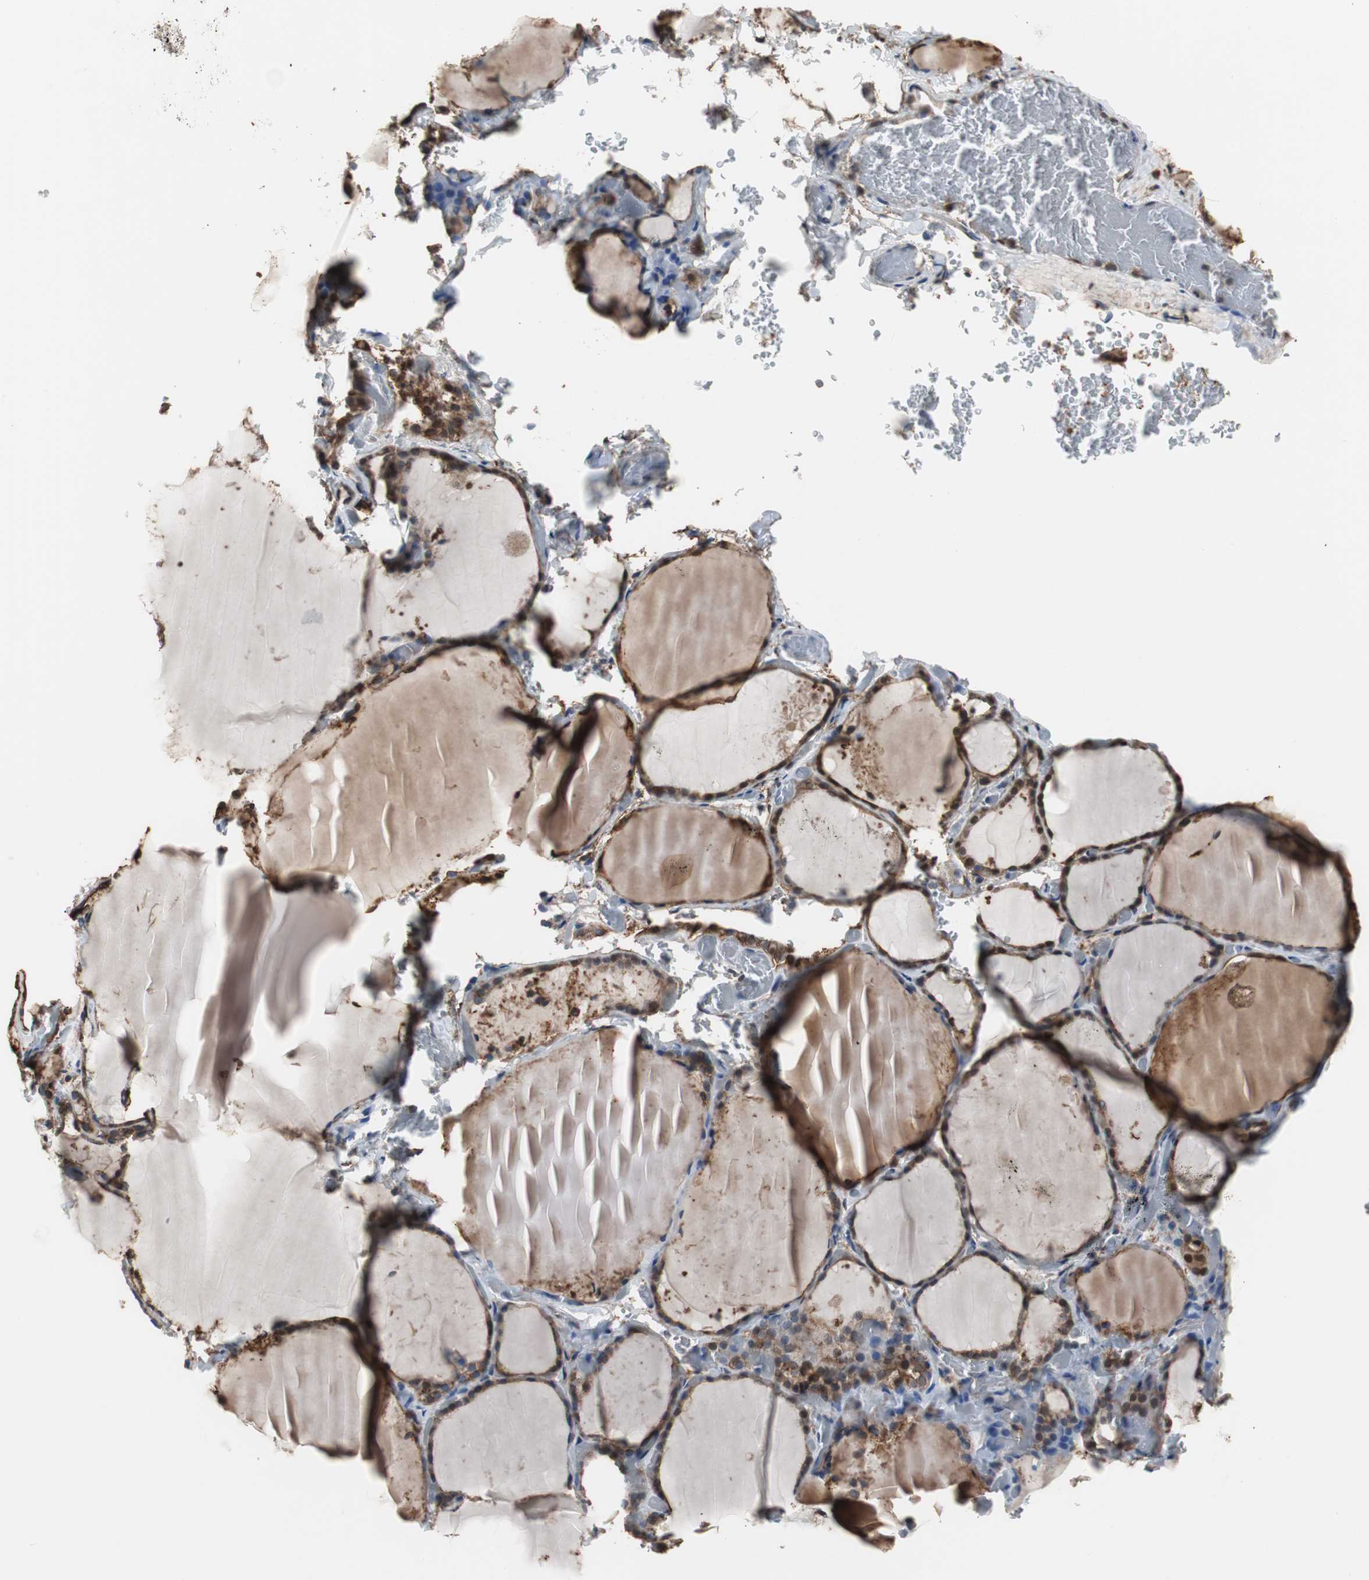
{"staining": {"intensity": "moderate", "quantity": ">75%", "location": "cytoplasmic/membranous"}, "tissue": "thyroid gland", "cell_type": "Glandular cells", "image_type": "normal", "snomed": [{"axis": "morphology", "description": "Normal tissue, NOS"}, {"axis": "topography", "description": "Thyroid gland"}], "caption": "Protein staining demonstrates moderate cytoplasmic/membranous staining in approximately >75% of glandular cells in normal thyroid gland. (Brightfield microscopy of DAB IHC at high magnification).", "gene": "ANXA4", "patient": {"sex": "female", "age": 22}}